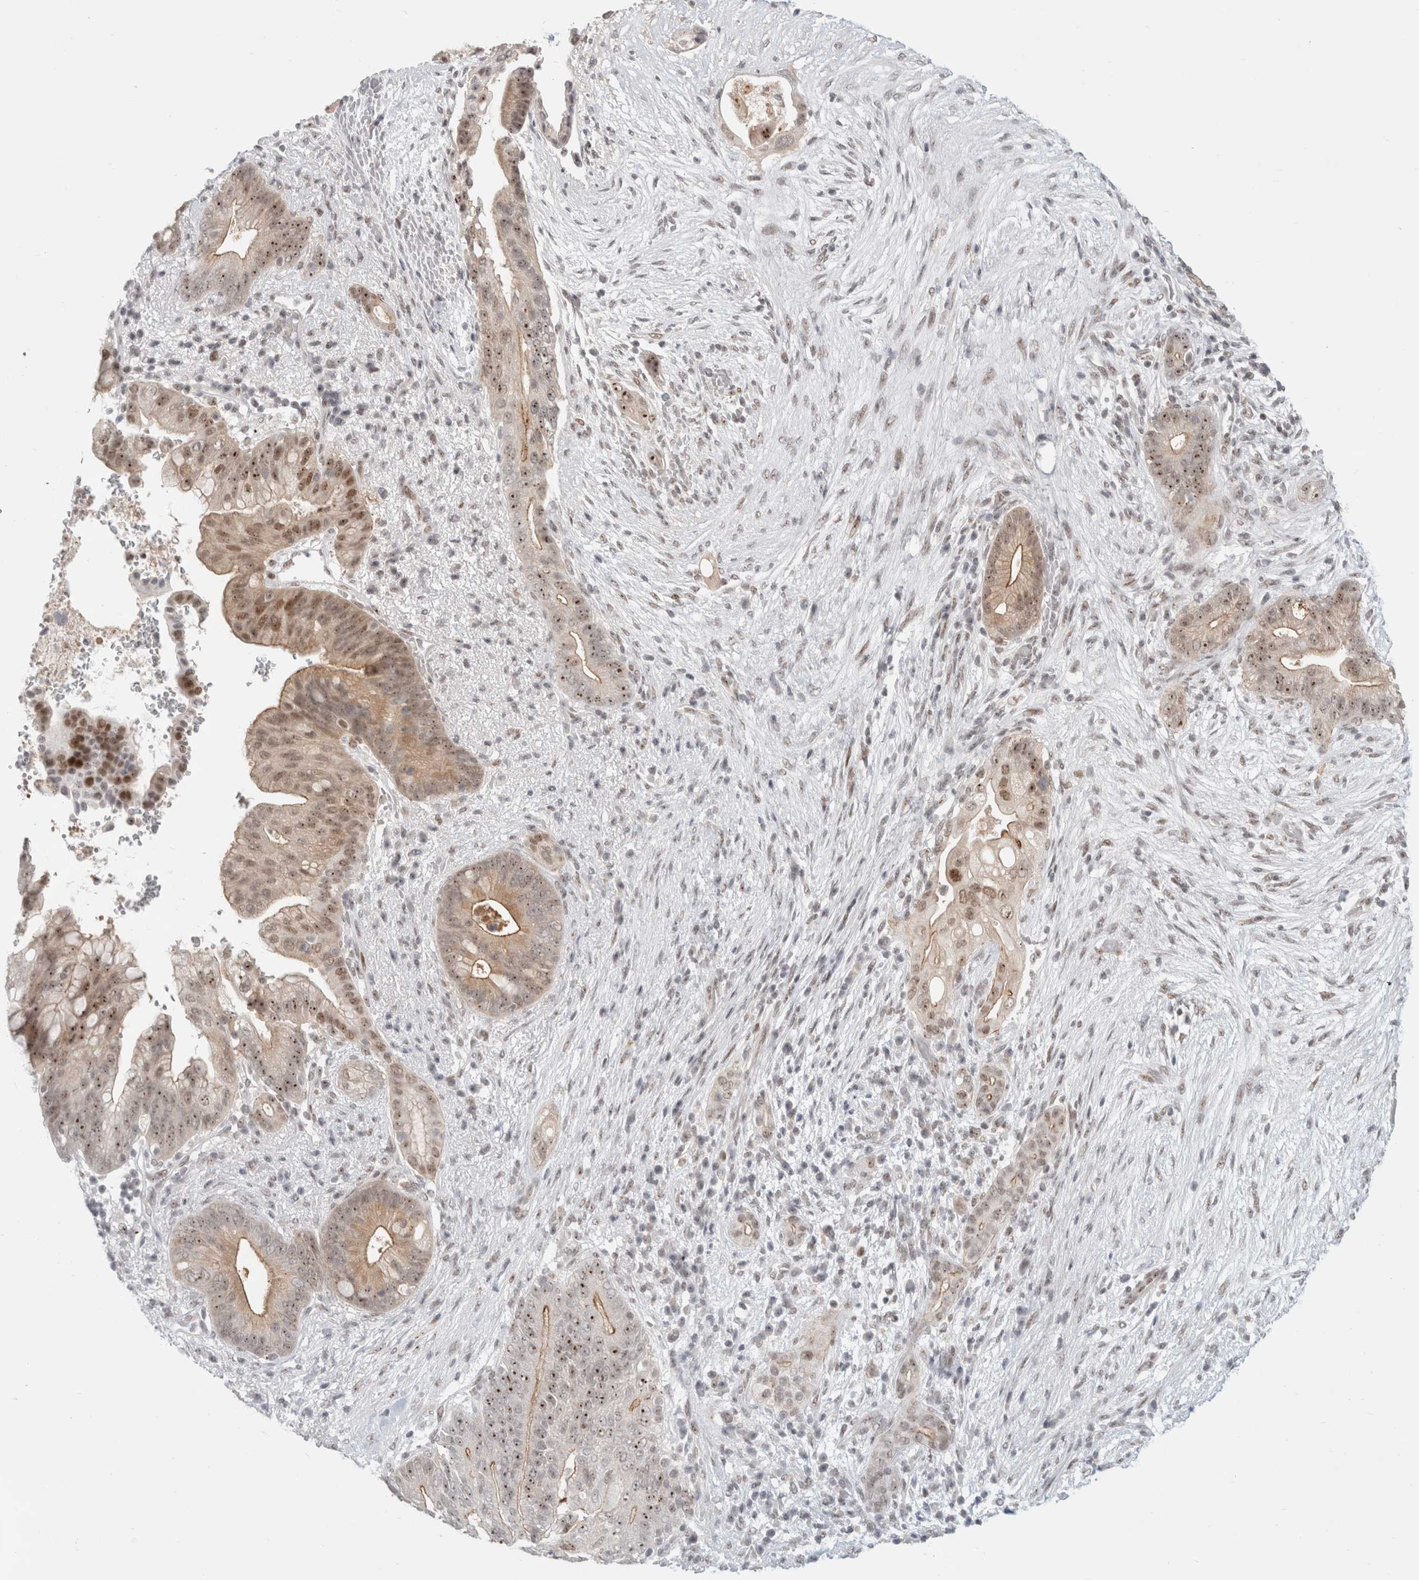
{"staining": {"intensity": "moderate", "quantity": ">75%", "location": "cytoplasmic/membranous,nuclear"}, "tissue": "pancreatic cancer", "cell_type": "Tumor cells", "image_type": "cancer", "snomed": [{"axis": "morphology", "description": "Adenocarcinoma, NOS"}, {"axis": "topography", "description": "Pancreas"}], "caption": "Human adenocarcinoma (pancreatic) stained for a protein (brown) exhibits moderate cytoplasmic/membranous and nuclear positive staining in approximately >75% of tumor cells.", "gene": "SENP6", "patient": {"sex": "male", "age": 53}}